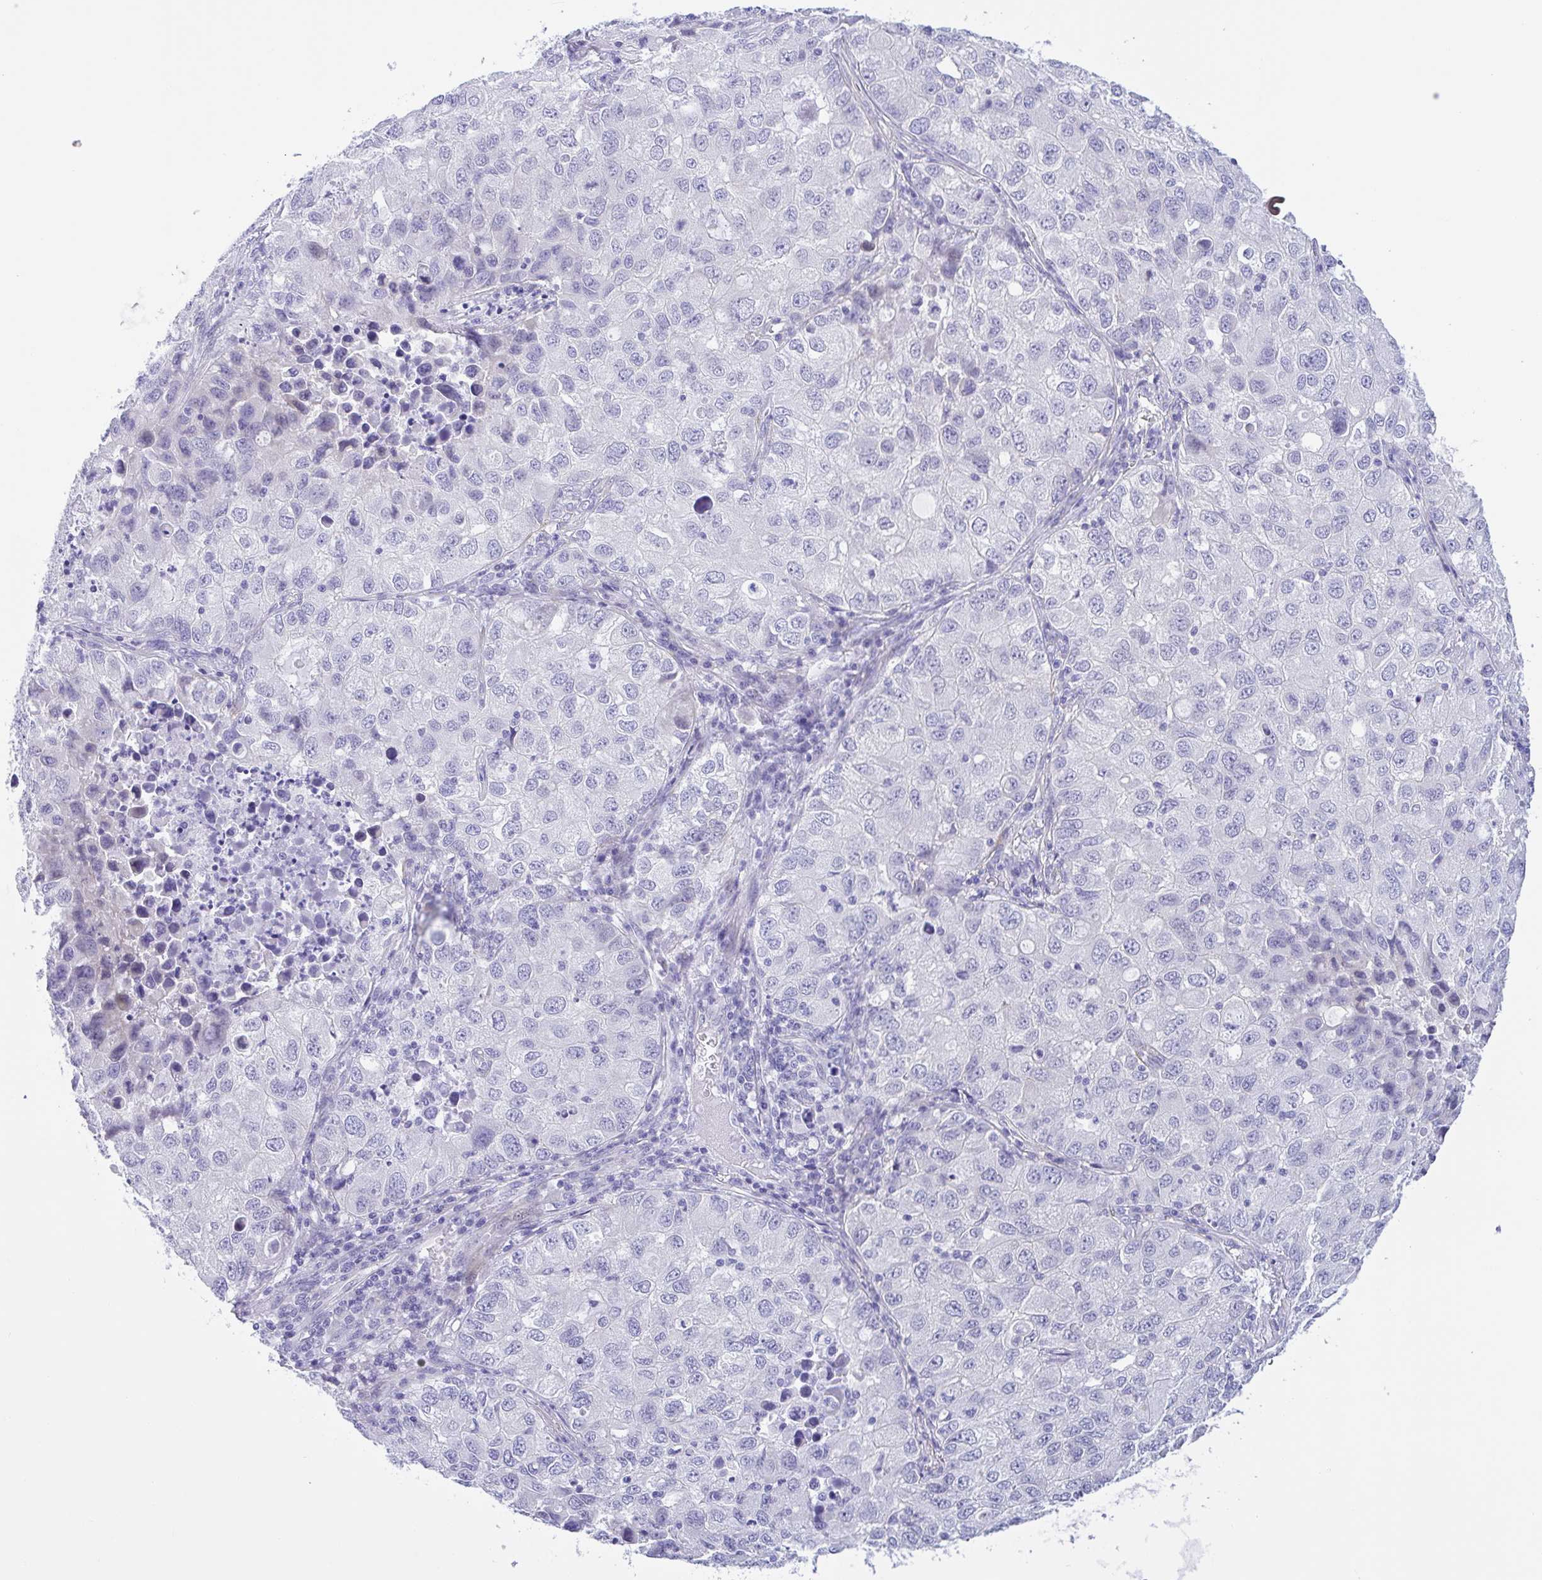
{"staining": {"intensity": "negative", "quantity": "none", "location": "none"}, "tissue": "lung cancer", "cell_type": "Tumor cells", "image_type": "cancer", "snomed": [{"axis": "morphology", "description": "Normal morphology"}, {"axis": "morphology", "description": "Adenocarcinoma, NOS"}, {"axis": "topography", "description": "Lymph node"}, {"axis": "topography", "description": "Lung"}], "caption": "This is a histopathology image of immunohistochemistry staining of lung adenocarcinoma, which shows no staining in tumor cells. Nuclei are stained in blue.", "gene": "AHCYL2", "patient": {"sex": "female", "age": 51}}